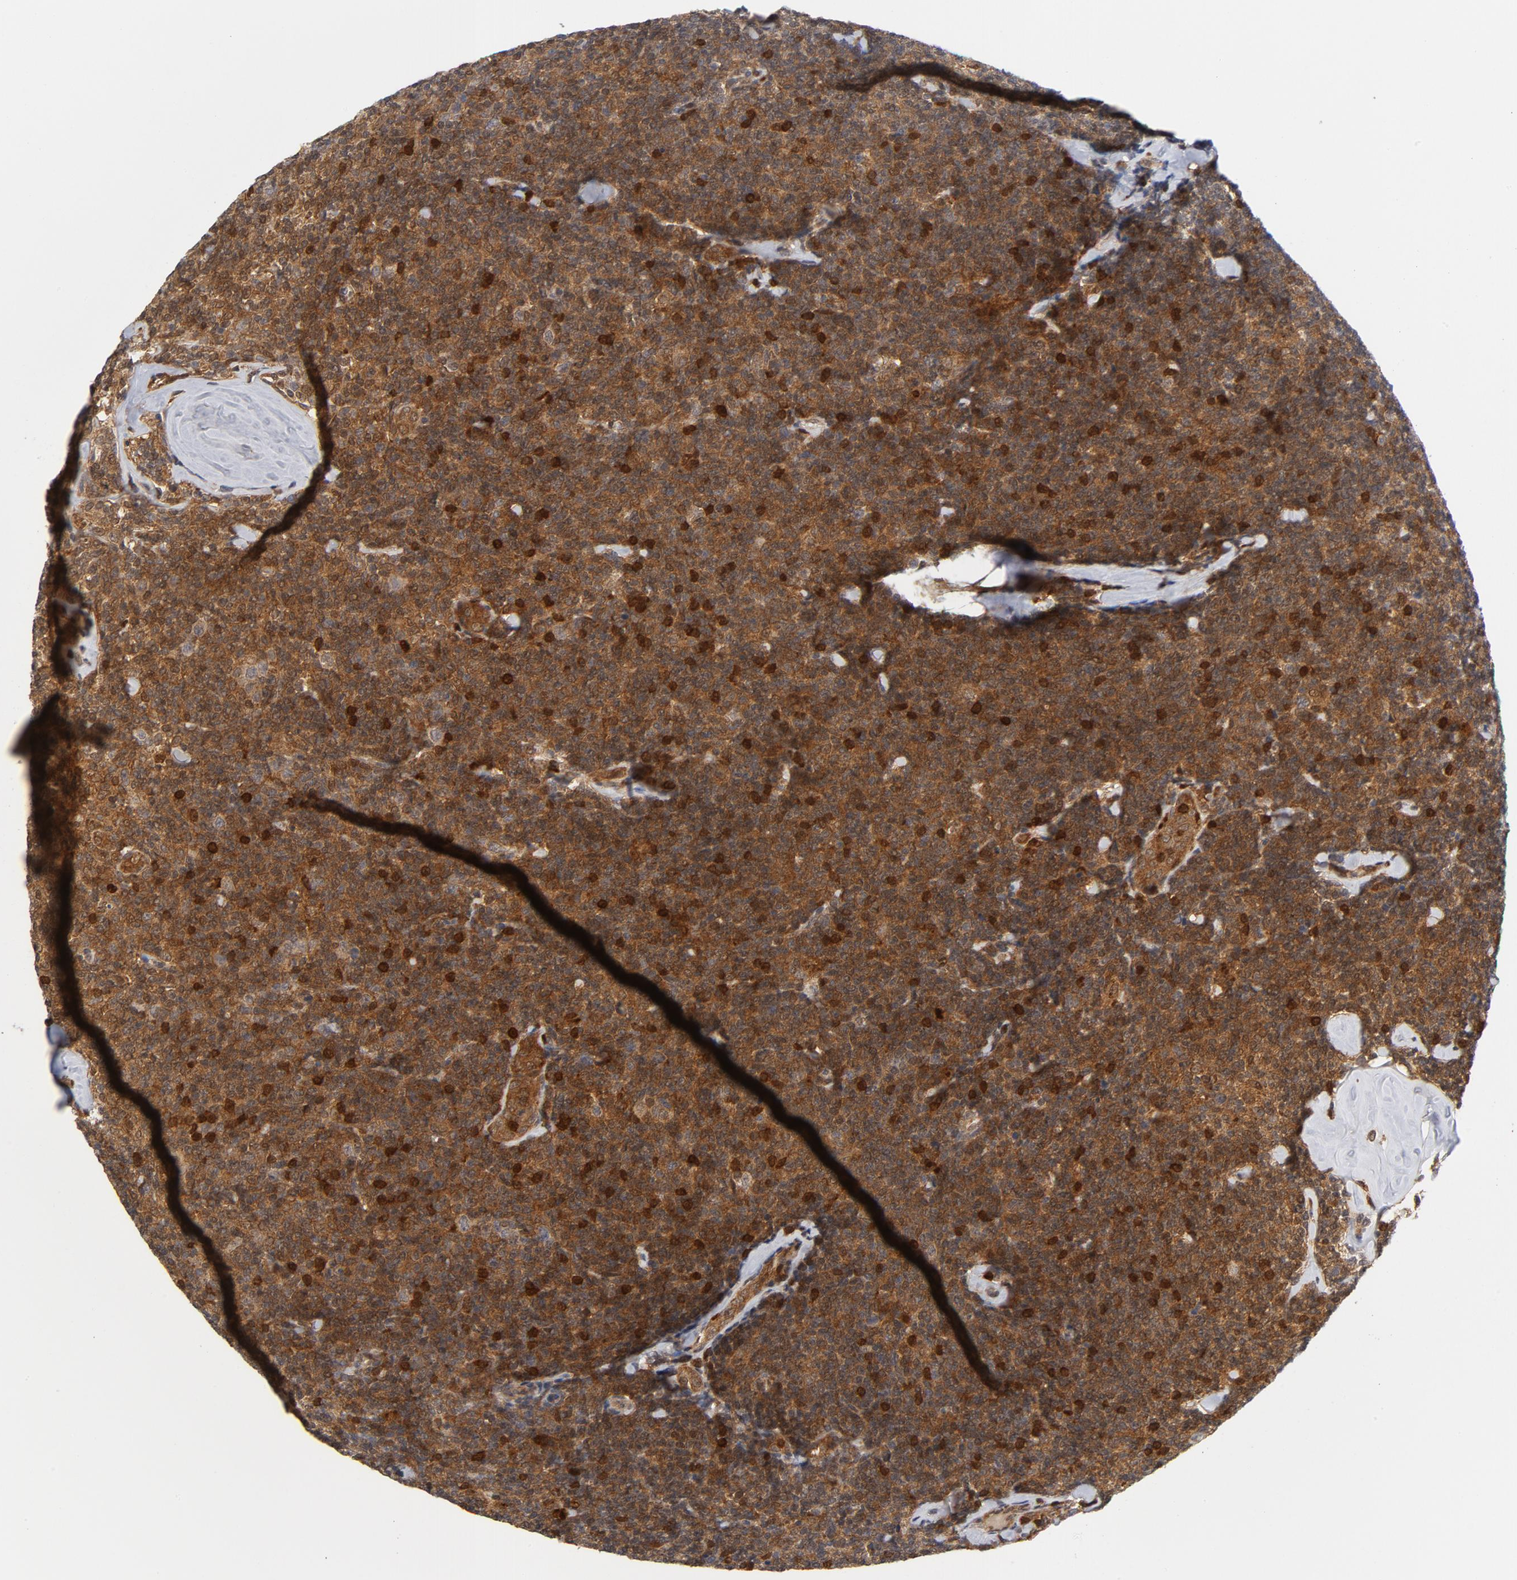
{"staining": {"intensity": "strong", "quantity": ">75%", "location": "cytoplasmic/membranous,nuclear"}, "tissue": "lymphoma", "cell_type": "Tumor cells", "image_type": "cancer", "snomed": [{"axis": "morphology", "description": "Malignant lymphoma, non-Hodgkin's type, Low grade"}, {"axis": "topography", "description": "Lymph node"}], "caption": "A photomicrograph of human malignant lymphoma, non-Hodgkin's type (low-grade) stained for a protein exhibits strong cytoplasmic/membranous and nuclear brown staining in tumor cells.", "gene": "TRADD", "patient": {"sex": "female", "age": 56}}